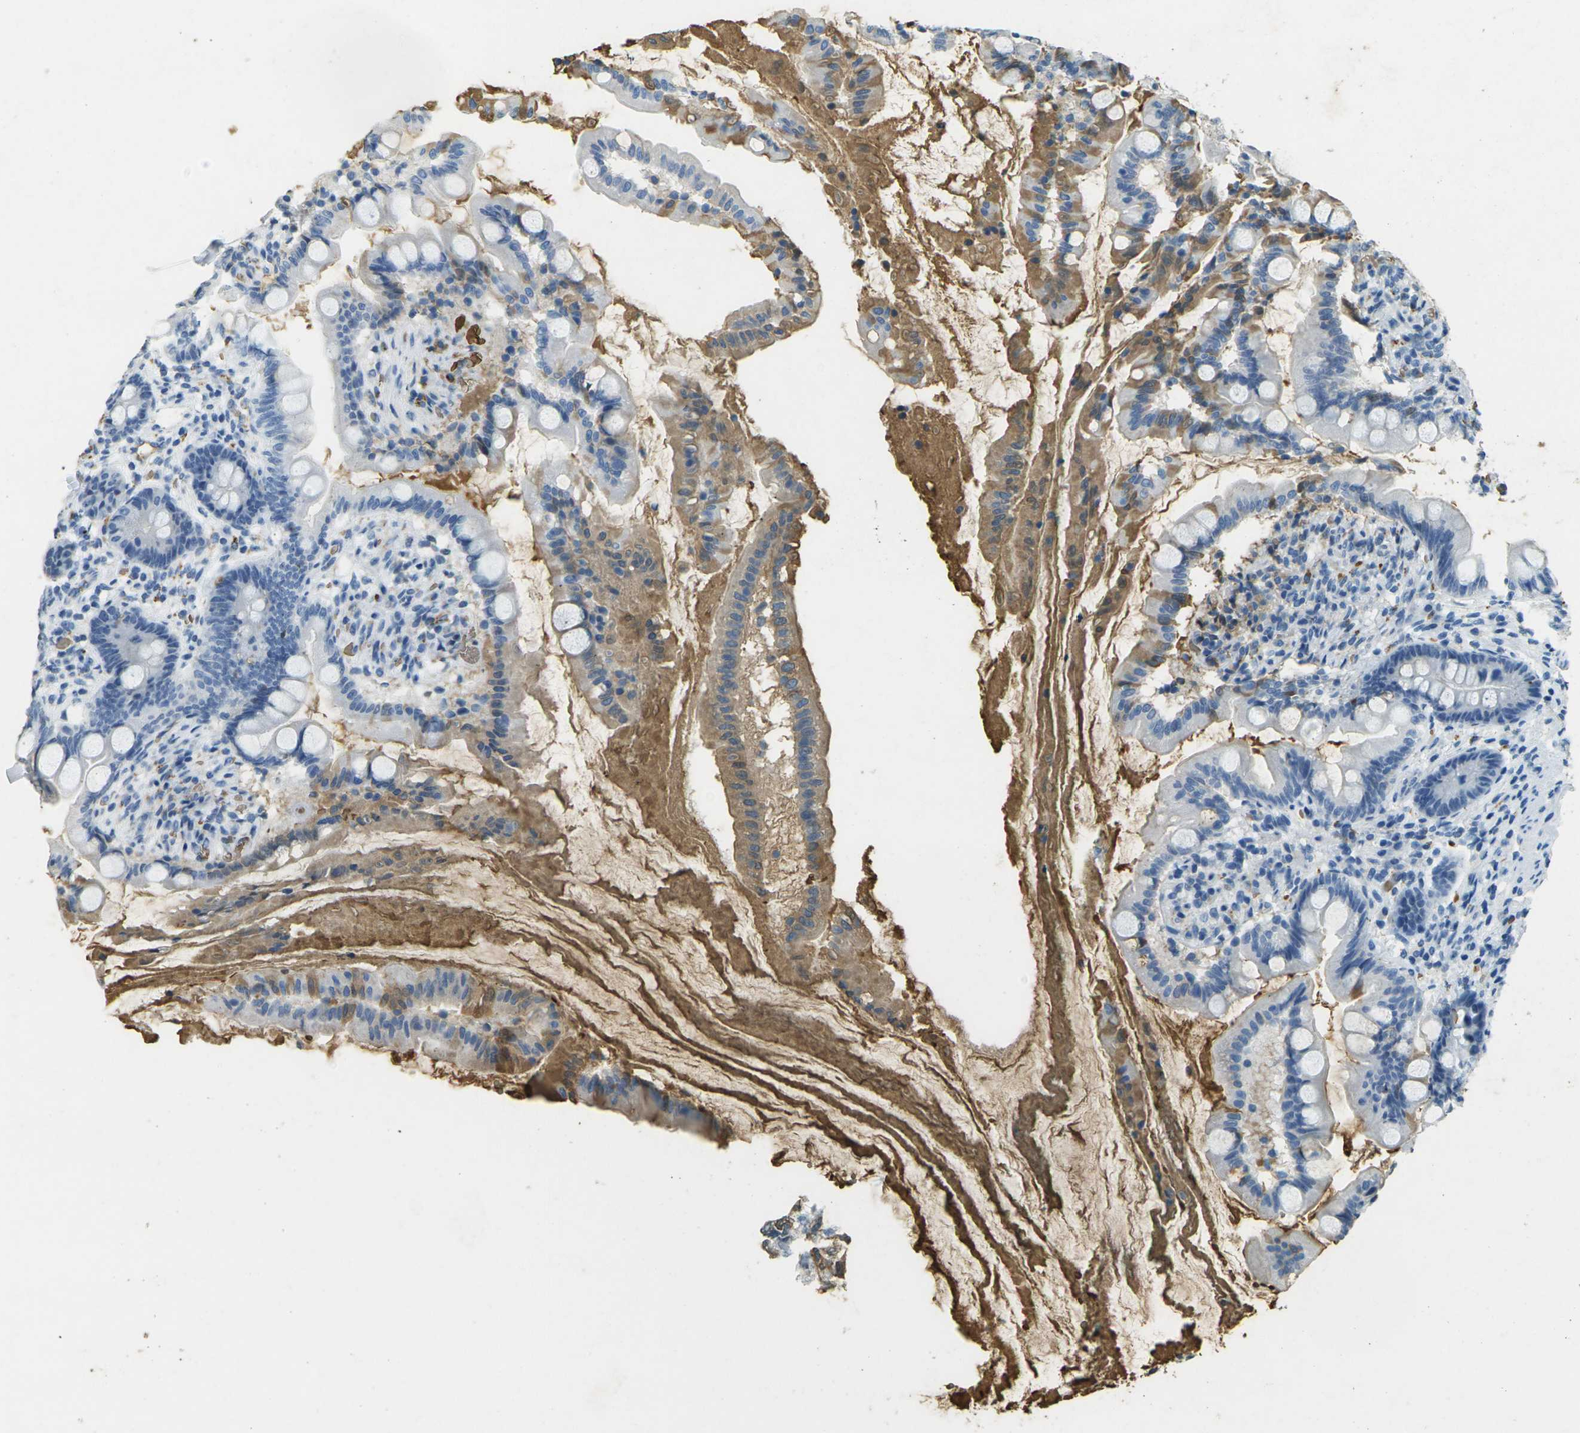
{"staining": {"intensity": "moderate", "quantity": "<25%", "location": "cytoplasmic/membranous"}, "tissue": "small intestine", "cell_type": "Glandular cells", "image_type": "normal", "snomed": [{"axis": "morphology", "description": "Normal tissue, NOS"}, {"axis": "topography", "description": "Small intestine"}], "caption": "Small intestine stained with DAB (3,3'-diaminobenzidine) IHC exhibits low levels of moderate cytoplasmic/membranous expression in about <25% of glandular cells. The staining was performed using DAB (3,3'-diaminobenzidine) to visualize the protein expression in brown, while the nuclei were stained in blue with hematoxylin (Magnification: 20x).", "gene": "HBB", "patient": {"sex": "female", "age": 56}}